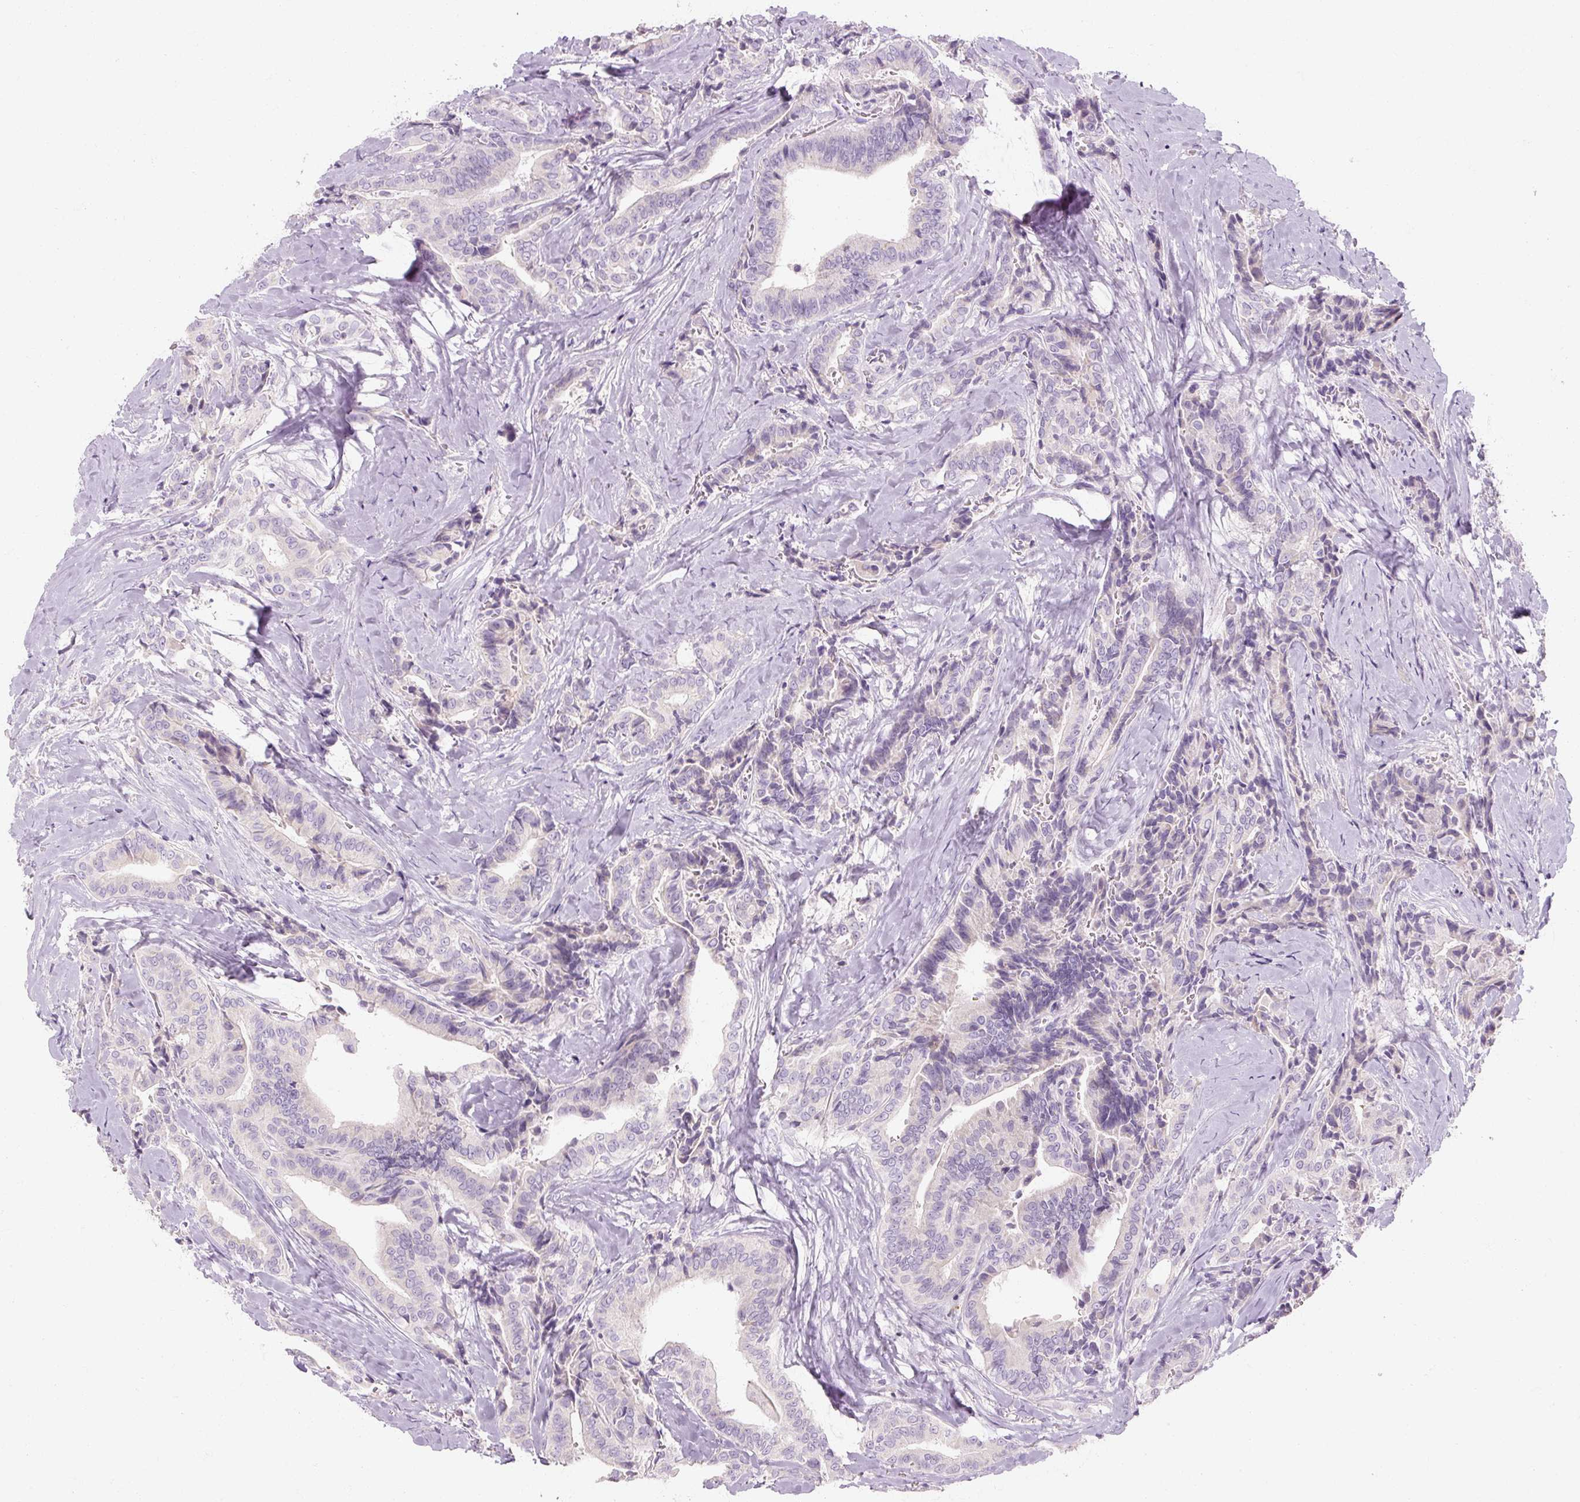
{"staining": {"intensity": "negative", "quantity": "none", "location": "none"}, "tissue": "thyroid cancer", "cell_type": "Tumor cells", "image_type": "cancer", "snomed": [{"axis": "morphology", "description": "Papillary adenocarcinoma, NOS"}, {"axis": "topography", "description": "Thyroid gland"}], "caption": "A high-resolution micrograph shows IHC staining of thyroid papillary adenocarcinoma, which displays no significant positivity in tumor cells.", "gene": "NFE2L3", "patient": {"sex": "male", "age": 61}}